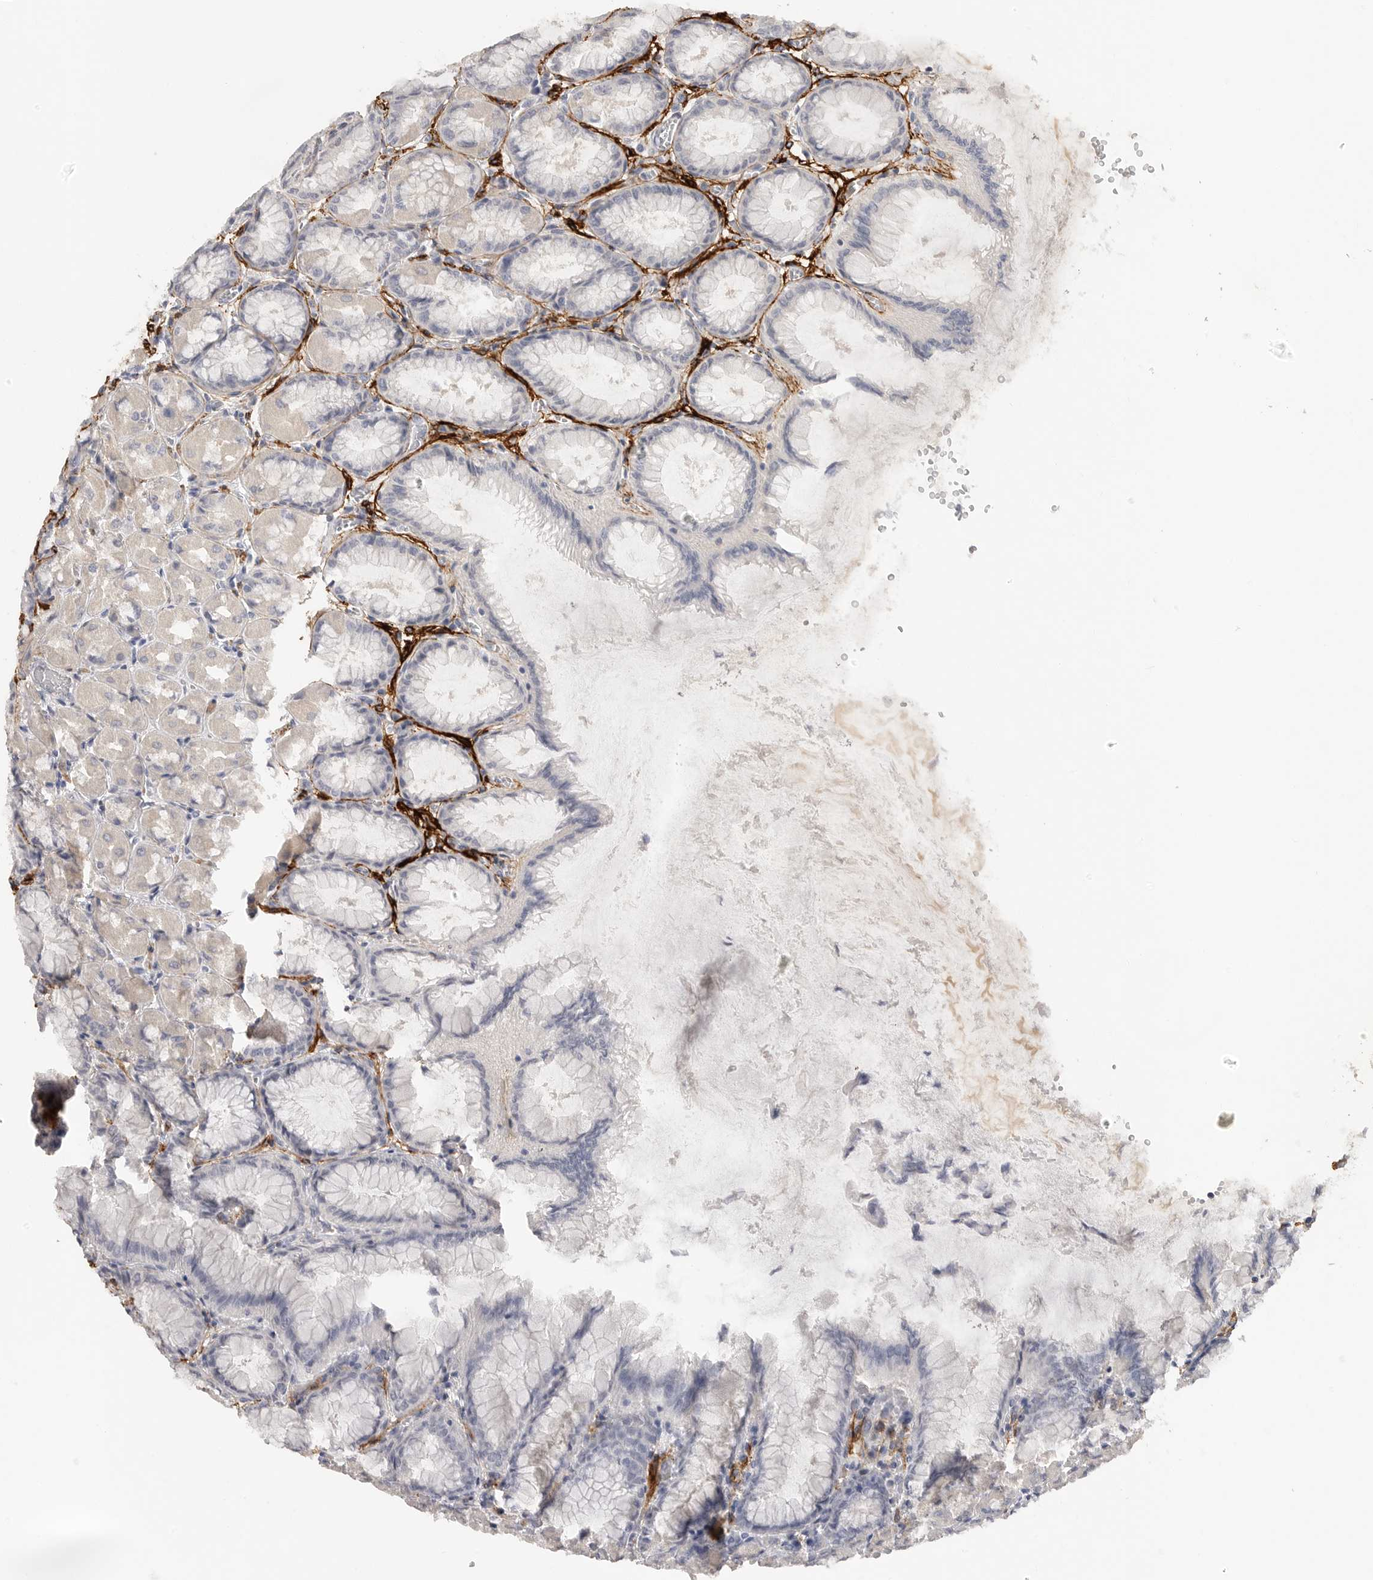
{"staining": {"intensity": "weak", "quantity": "<25%", "location": "cytoplasmic/membranous"}, "tissue": "stomach", "cell_type": "Glandular cells", "image_type": "normal", "snomed": [{"axis": "morphology", "description": "Normal tissue, NOS"}, {"axis": "topography", "description": "Stomach, upper"}], "caption": "Immunohistochemical staining of benign human stomach exhibits no significant expression in glandular cells.", "gene": "FBN2", "patient": {"sex": "female", "age": 56}}